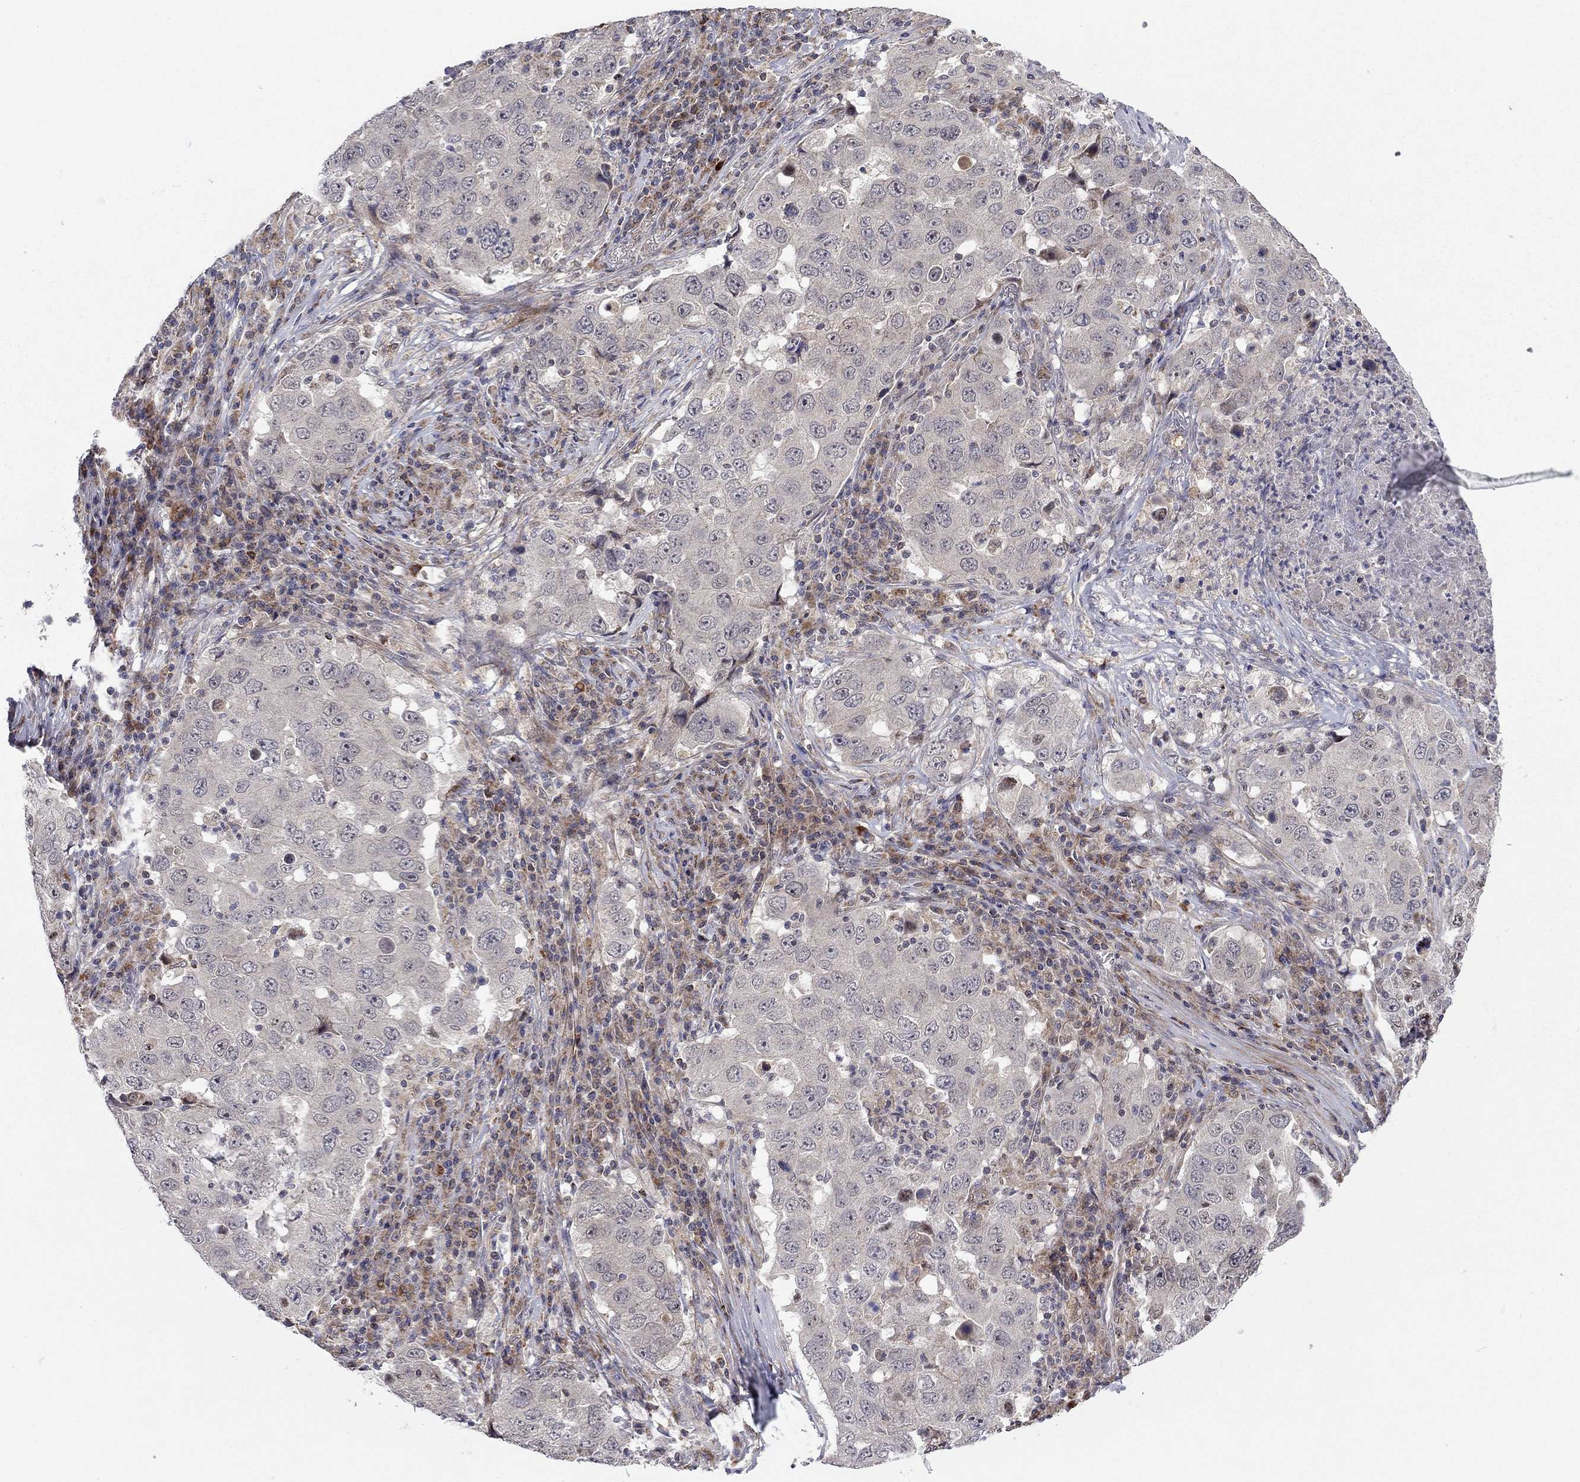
{"staining": {"intensity": "negative", "quantity": "none", "location": "none"}, "tissue": "lung cancer", "cell_type": "Tumor cells", "image_type": "cancer", "snomed": [{"axis": "morphology", "description": "Adenocarcinoma, NOS"}, {"axis": "topography", "description": "Lung"}], "caption": "High power microscopy photomicrograph of an immunohistochemistry (IHC) micrograph of lung adenocarcinoma, revealing no significant positivity in tumor cells.", "gene": "IDS", "patient": {"sex": "male", "age": 73}}